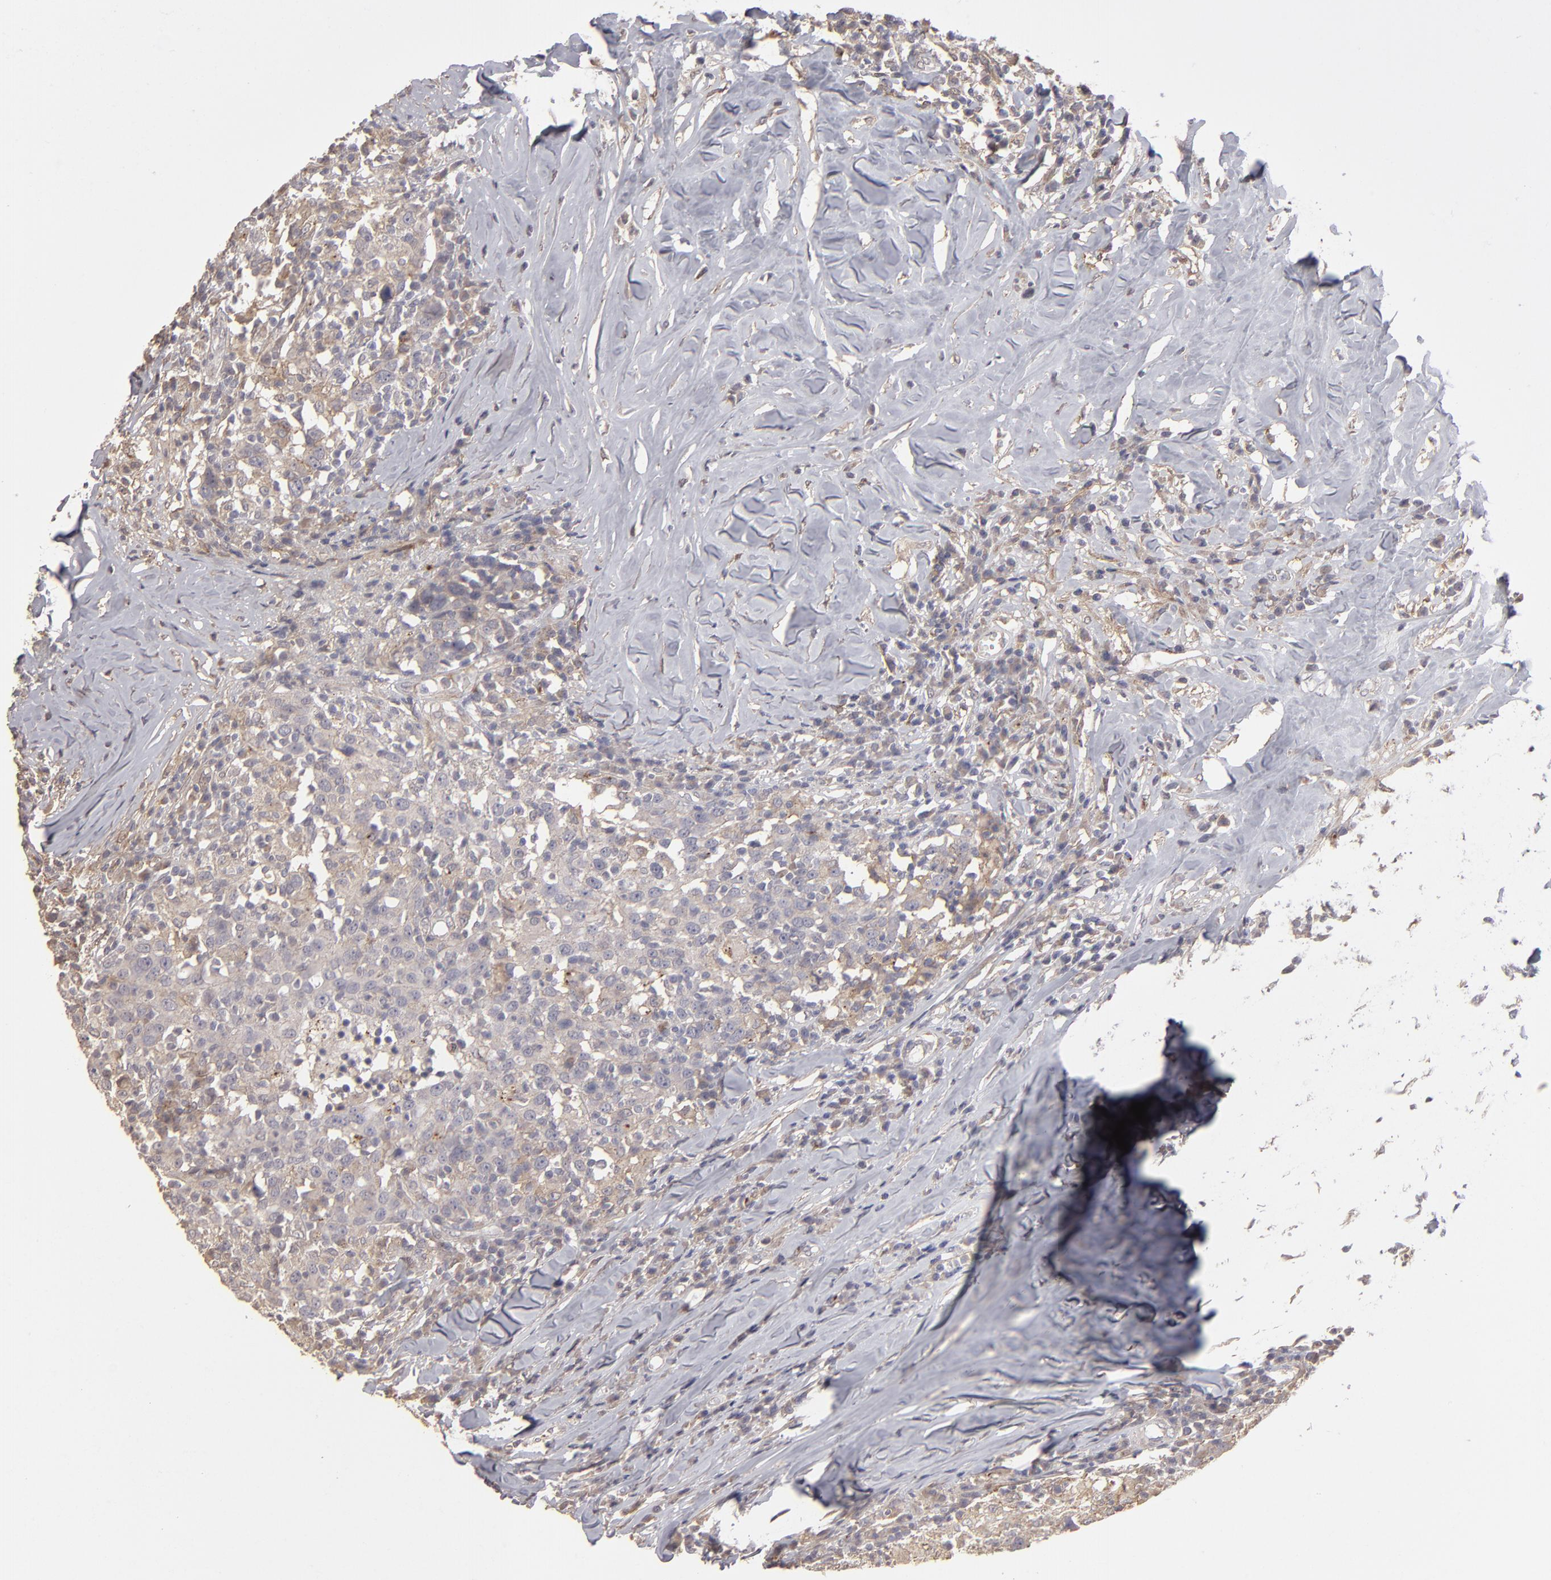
{"staining": {"intensity": "weak", "quantity": "25%-75%", "location": "cytoplasmic/membranous"}, "tissue": "head and neck cancer", "cell_type": "Tumor cells", "image_type": "cancer", "snomed": [{"axis": "morphology", "description": "Adenocarcinoma, NOS"}, {"axis": "topography", "description": "Salivary gland"}, {"axis": "topography", "description": "Head-Neck"}], "caption": "Immunohistochemical staining of human adenocarcinoma (head and neck) reveals low levels of weak cytoplasmic/membranous staining in about 25%-75% of tumor cells.", "gene": "ITGB5", "patient": {"sex": "female", "age": 65}}